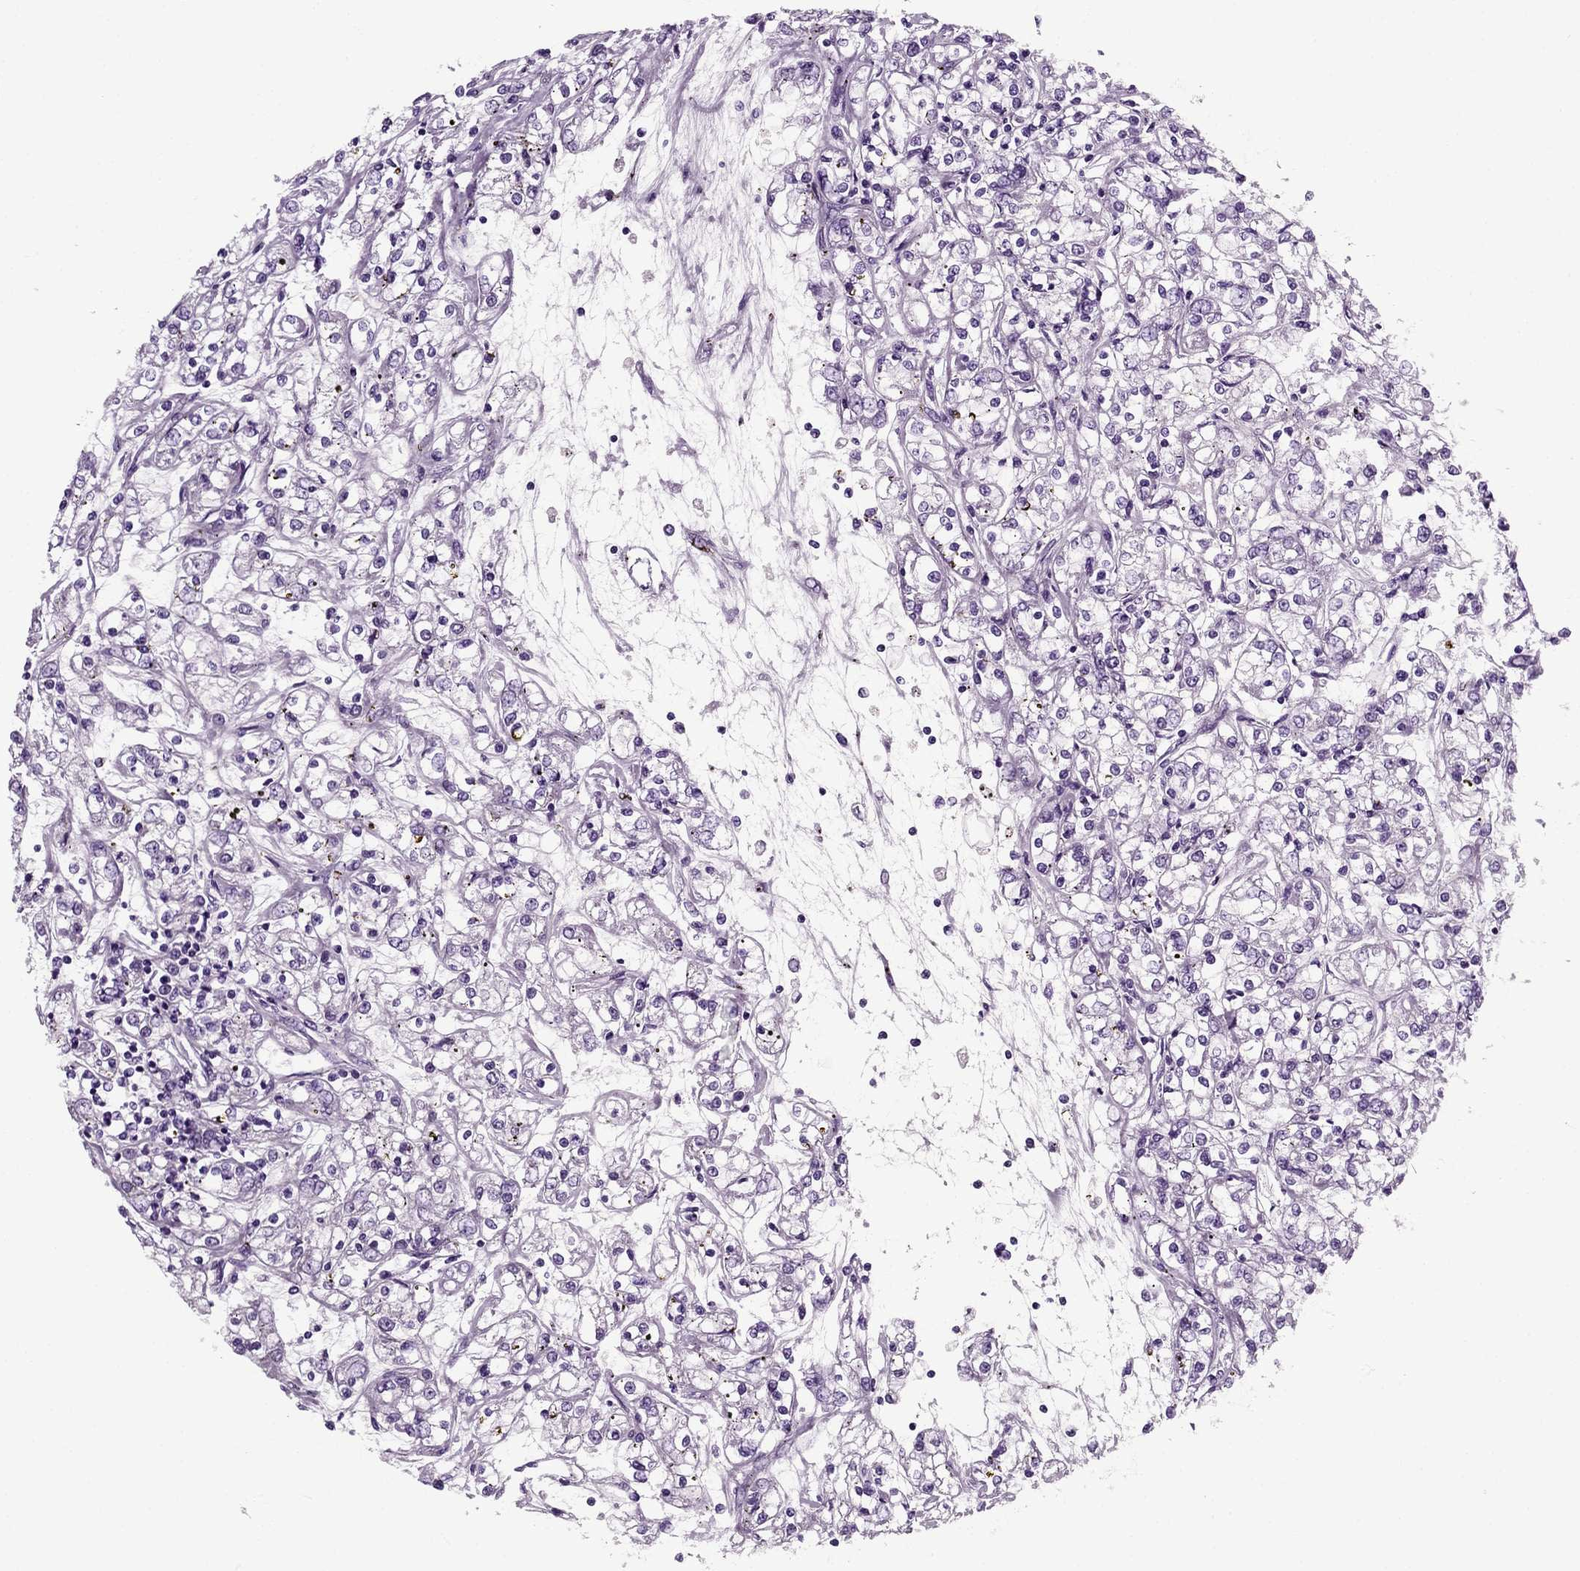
{"staining": {"intensity": "negative", "quantity": "none", "location": "none"}, "tissue": "renal cancer", "cell_type": "Tumor cells", "image_type": "cancer", "snomed": [{"axis": "morphology", "description": "Adenocarcinoma, NOS"}, {"axis": "topography", "description": "Kidney"}], "caption": "This image is of renal adenocarcinoma stained with immunohistochemistry (IHC) to label a protein in brown with the nuclei are counter-stained blue. There is no staining in tumor cells. (DAB IHC, high magnification).", "gene": "GIP", "patient": {"sex": "female", "age": 59}}